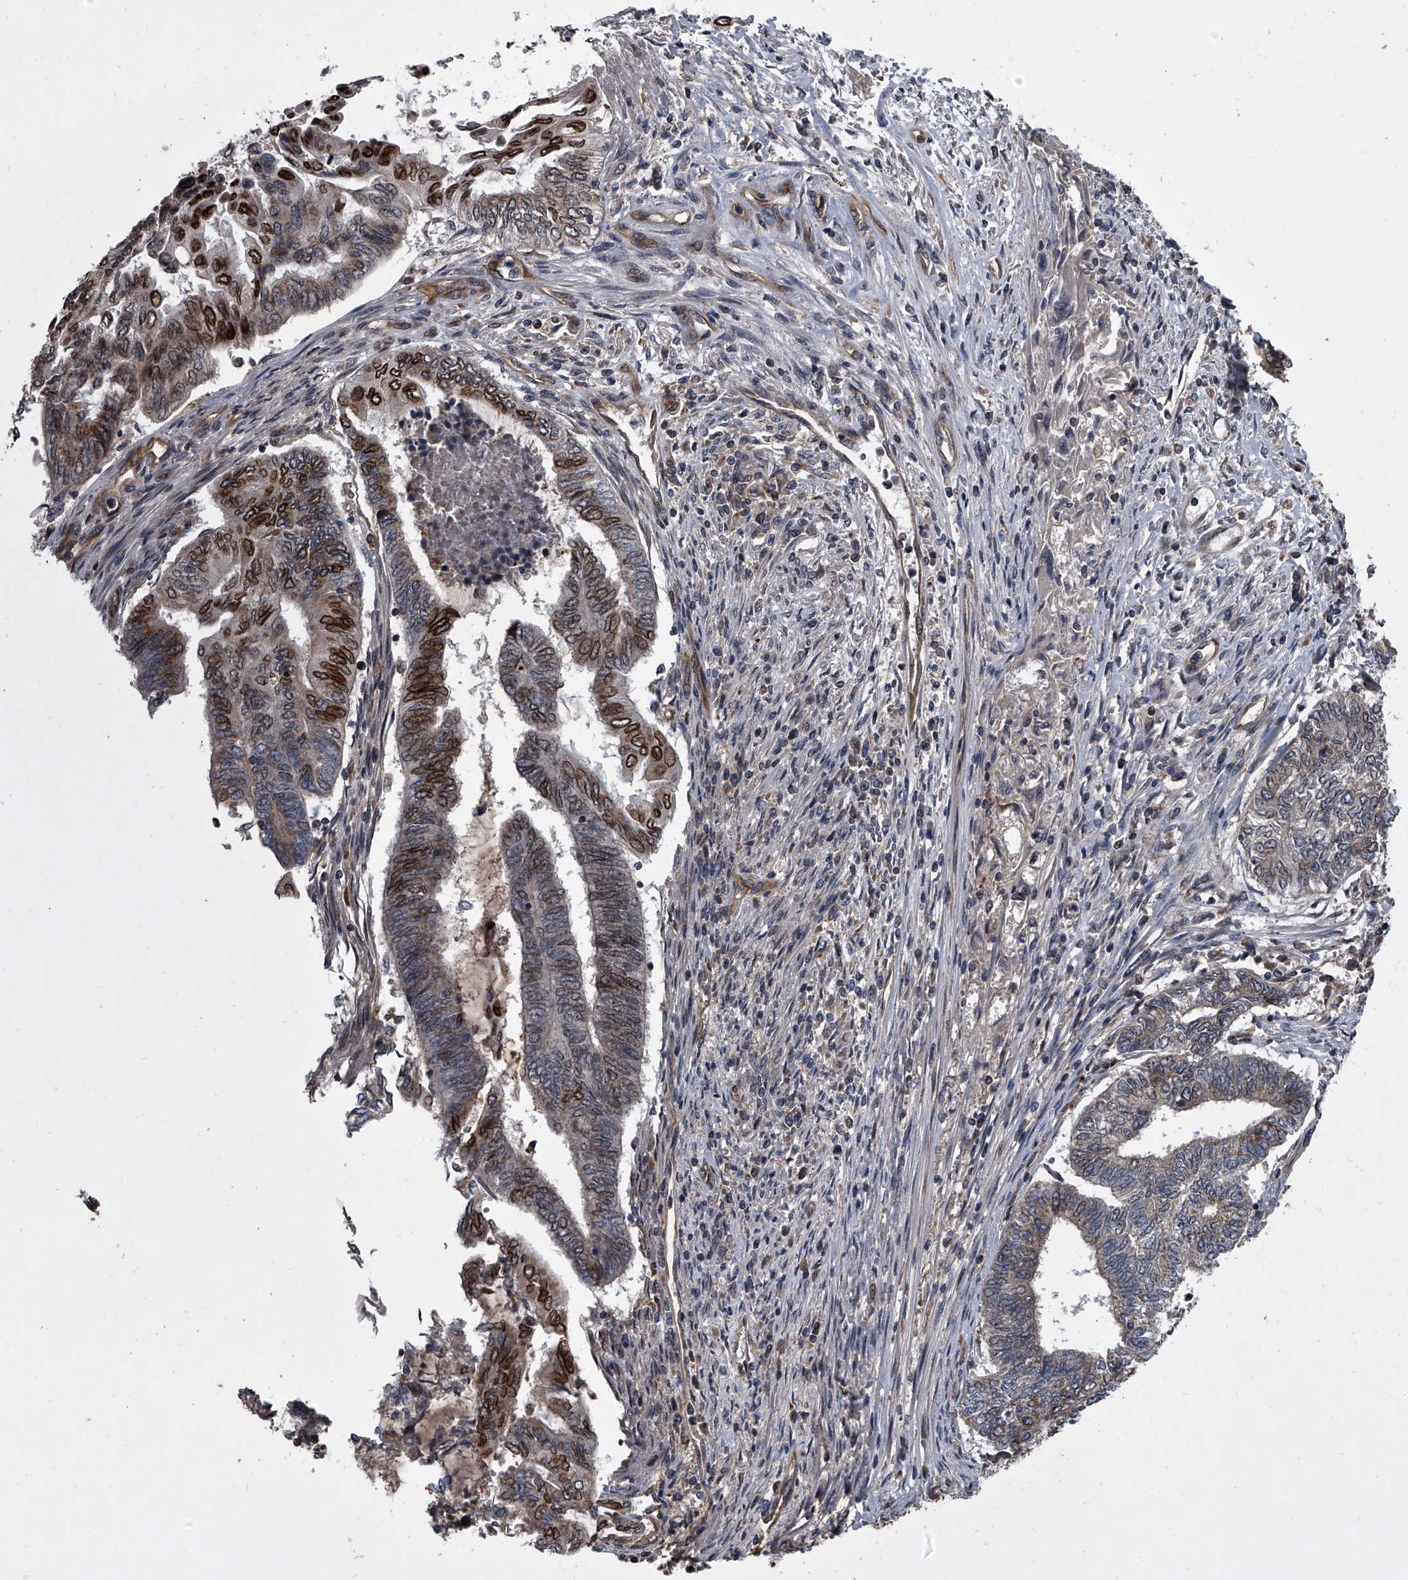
{"staining": {"intensity": "strong", "quantity": "<25%", "location": "cytoplasmic/membranous,nuclear"}, "tissue": "endometrial cancer", "cell_type": "Tumor cells", "image_type": "cancer", "snomed": [{"axis": "morphology", "description": "Adenocarcinoma, NOS"}, {"axis": "topography", "description": "Uterus"}, {"axis": "topography", "description": "Endometrium"}], "caption": "The photomicrograph reveals staining of endometrial cancer (adenocarcinoma), revealing strong cytoplasmic/membranous and nuclear protein positivity (brown color) within tumor cells.", "gene": "LRRC8C", "patient": {"sex": "female", "age": 70}}